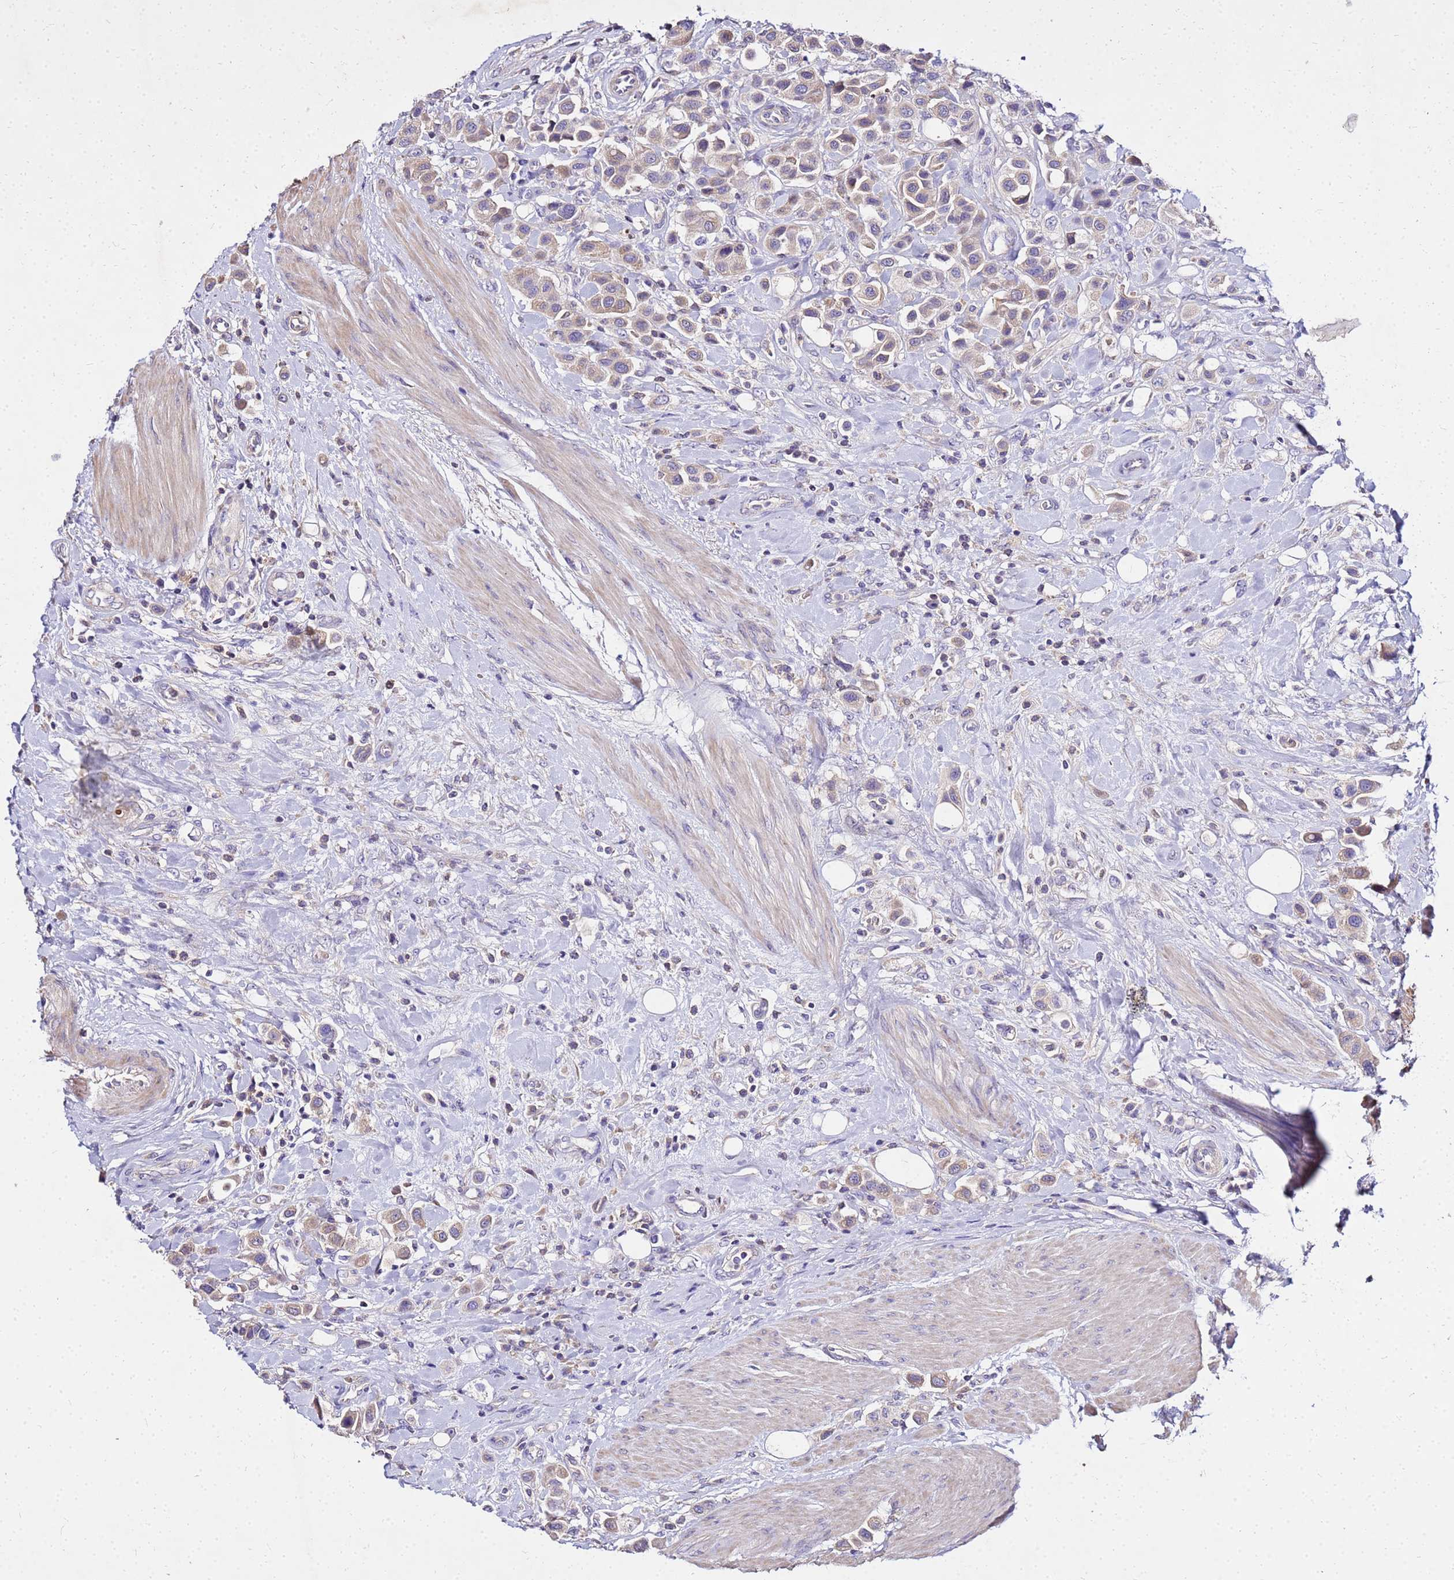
{"staining": {"intensity": "weak", "quantity": "25%-75%", "location": "cytoplasmic/membranous"}, "tissue": "urothelial cancer", "cell_type": "Tumor cells", "image_type": "cancer", "snomed": [{"axis": "morphology", "description": "Urothelial carcinoma, High grade"}, {"axis": "topography", "description": "Urinary bladder"}], "caption": "Weak cytoplasmic/membranous staining is seen in about 25%-75% of tumor cells in high-grade urothelial carcinoma.", "gene": "COX14", "patient": {"sex": "male", "age": 50}}